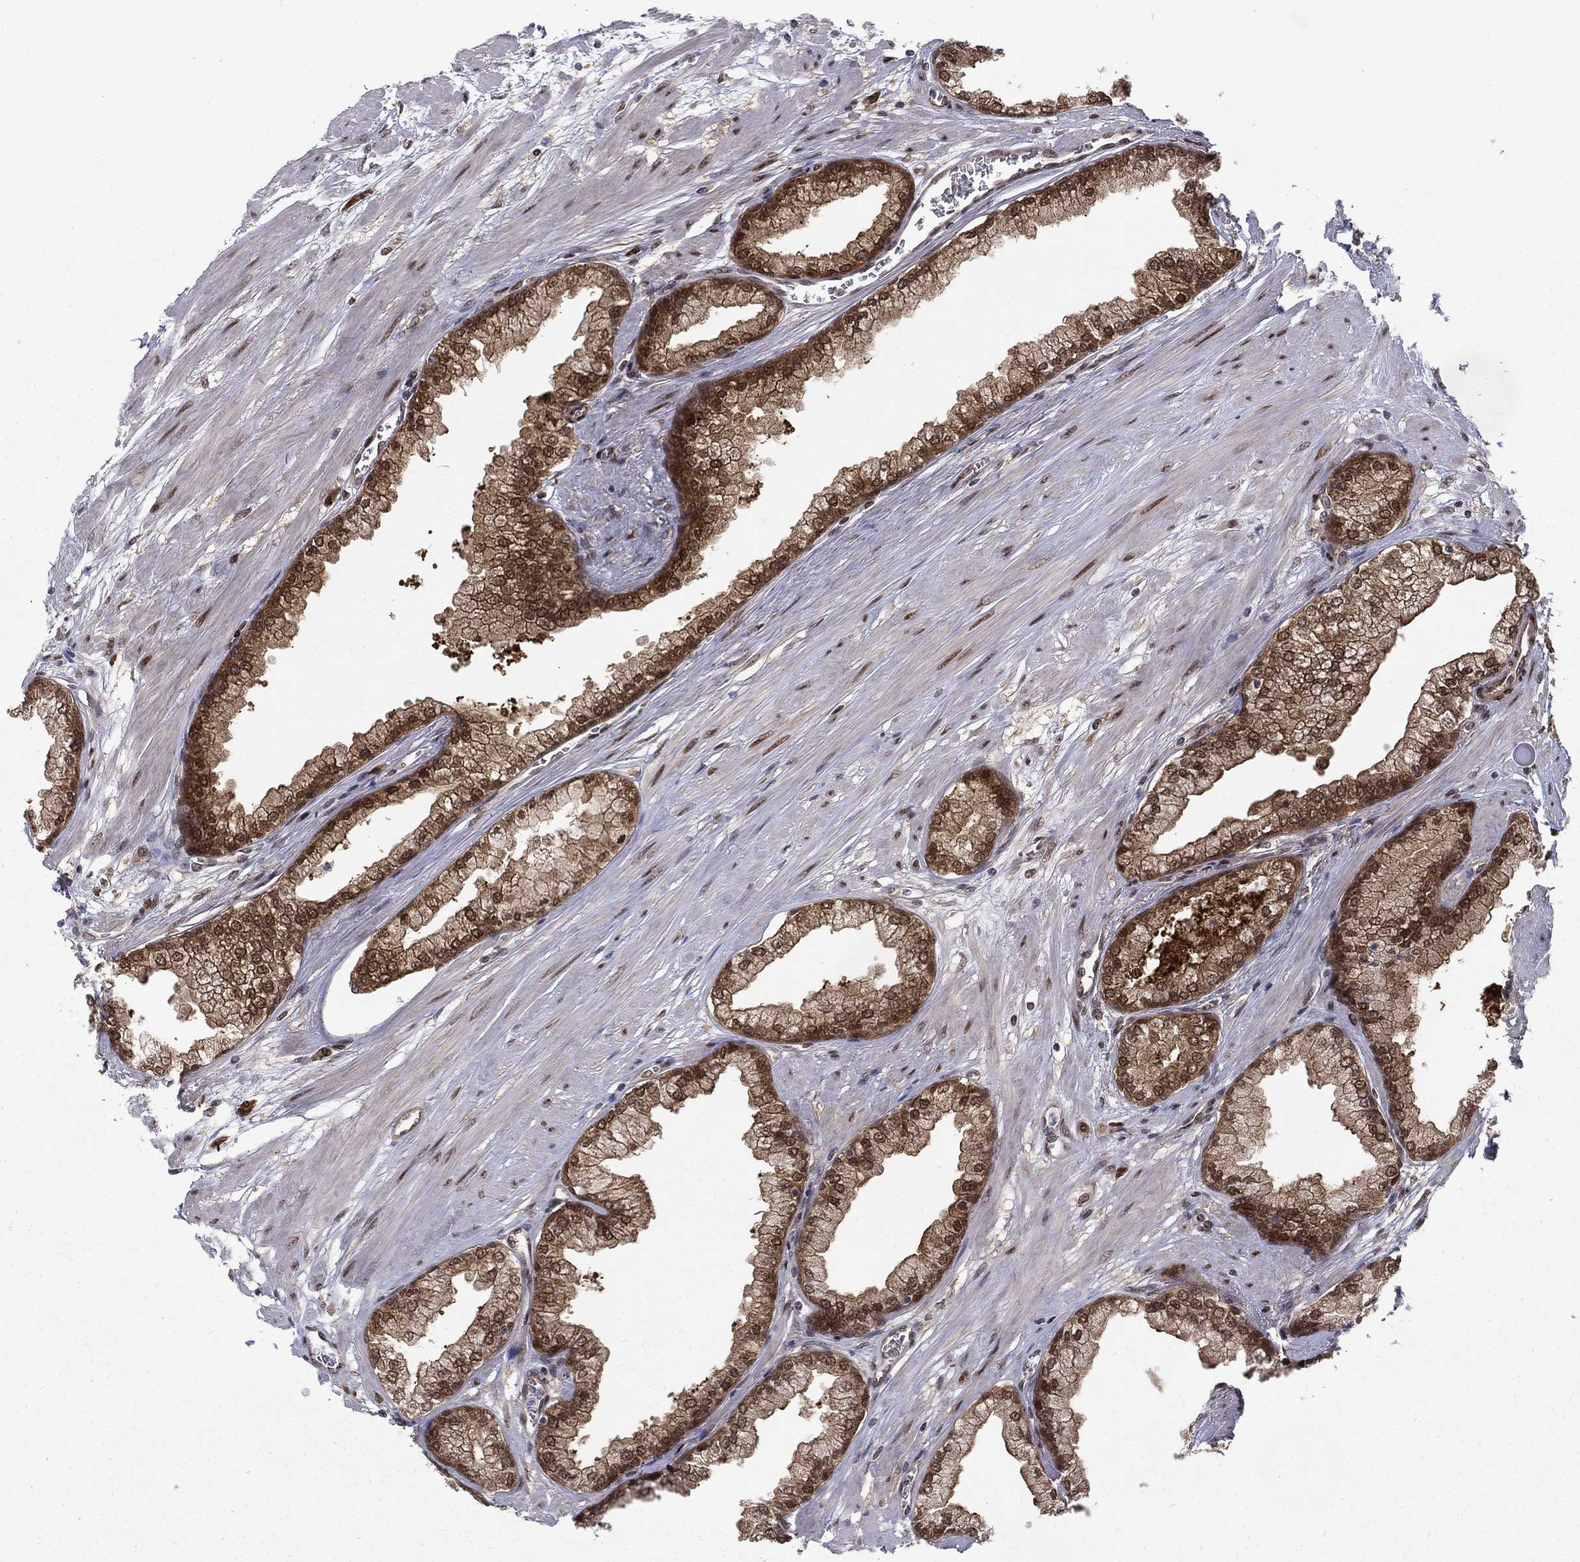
{"staining": {"intensity": "strong", "quantity": ">75%", "location": "cytoplasmic/membranous"}, "tissue": "prostate cancer", "cell_type": "Tumor cells", "image_type": "cancer", "snomed": [{"axis": "morphology", "description": "Adenocarcinoma, NOS"}, {"axis": "topography", "description": "Prostate and seminal vesicle, NOS"}, {"axis": "topography", "description": "Prostate"}], "caption": "About >75% of tumor cells in human prostate adenocarcinoma show strong cytoplasmic/membranous protein staining as visualized by brown immunohistochemical staining.", "gene": "FKBP4", "patient": {"sex": "male", "age": 69}}